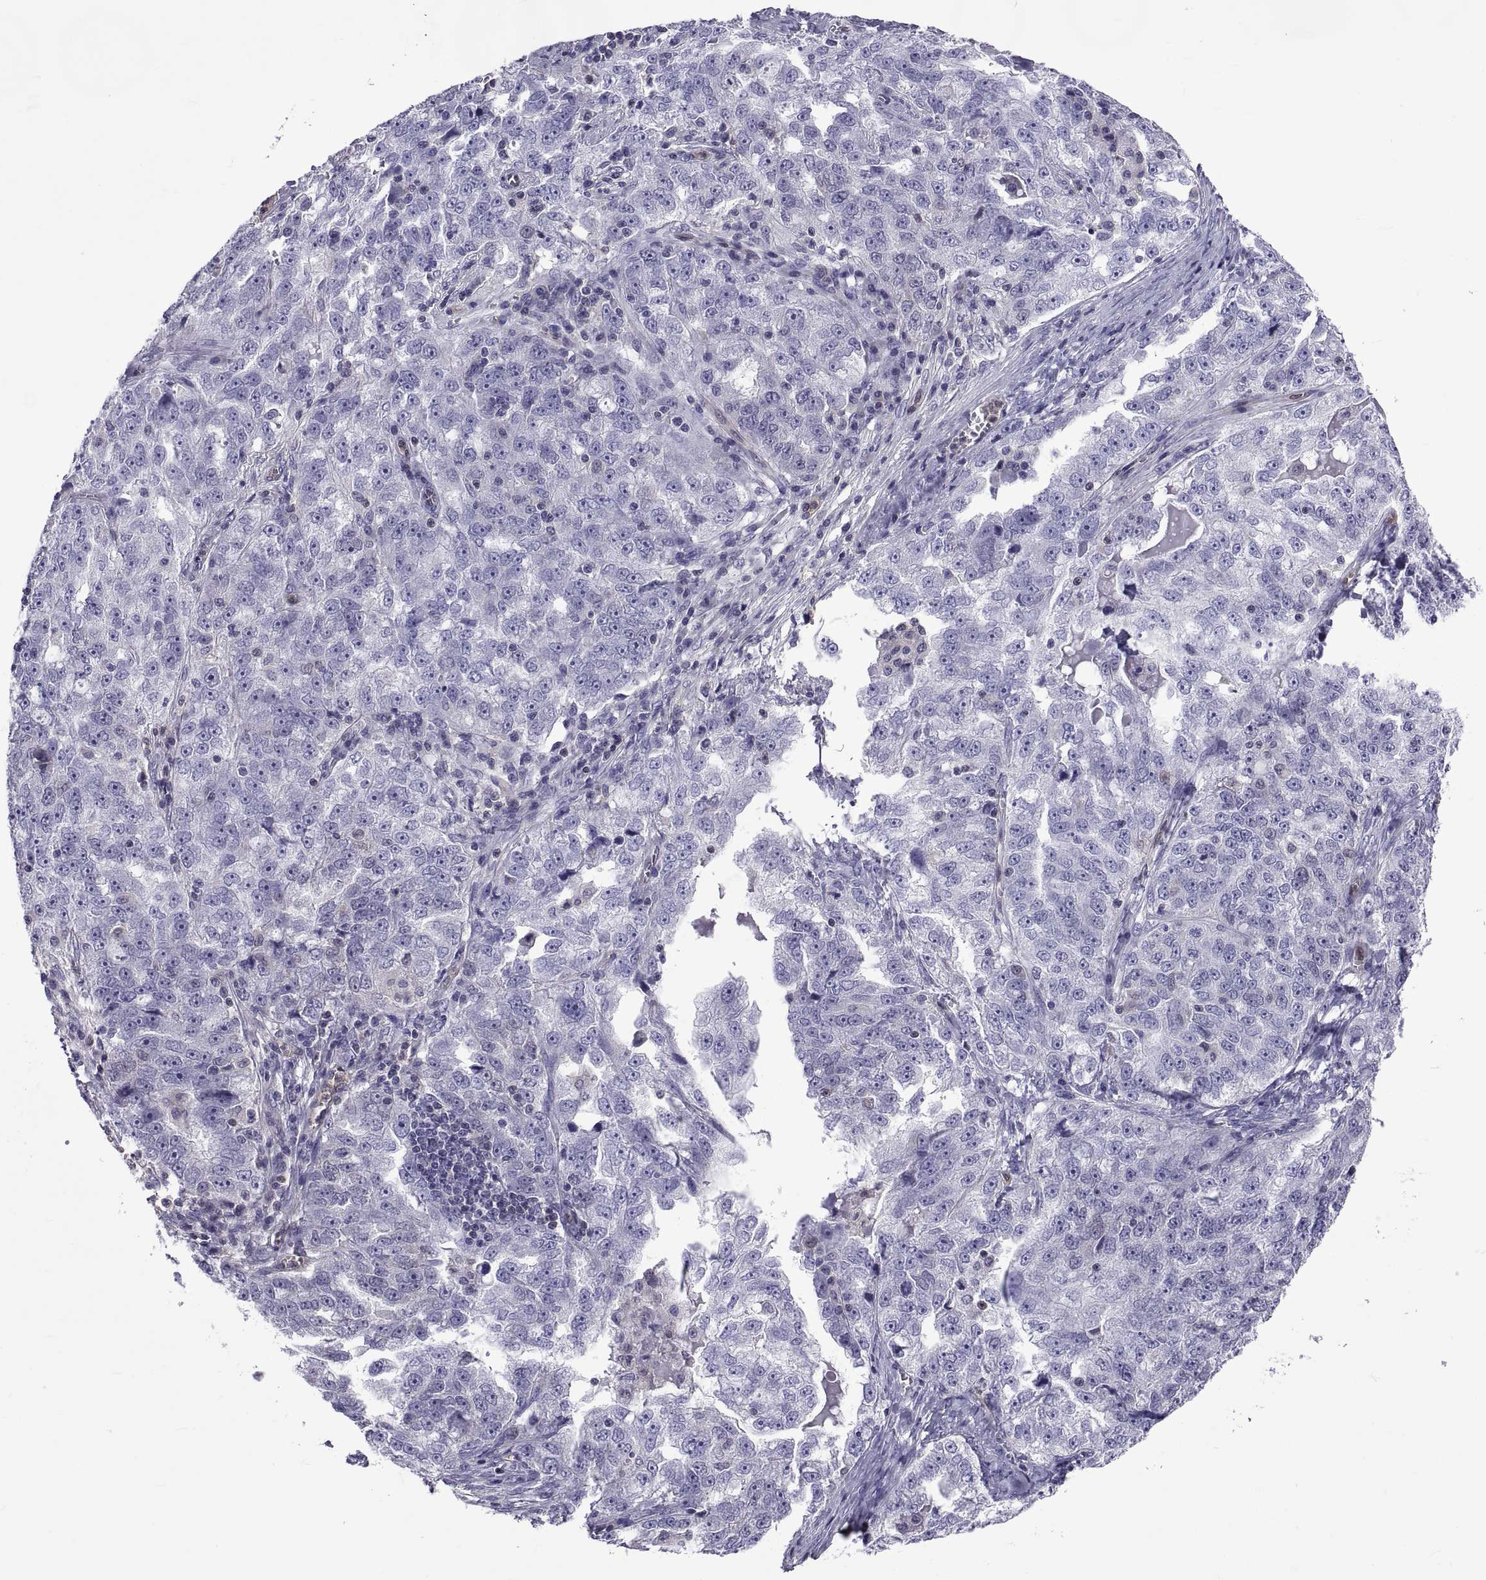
{"staining": {"intensity": "negative", "quantity": "none", "location": "none"}, "tissue": "ovarian cancer", "cell_type": "Tumor cells", "image_type": "cancer", "snomed": [{"axis": "morphology", "description": "Cystadenocarcinoma, serous, NOS"}, {"axis": "topography", "description": "Ovary"}], "caption": "This is a photomicrograph of immunohistochemistry (IHC) staining of ovarian cancer, which shows no staining in tumor cells.", "gene": "LCN9", "patient": {"sex": "female", "age": 51}}